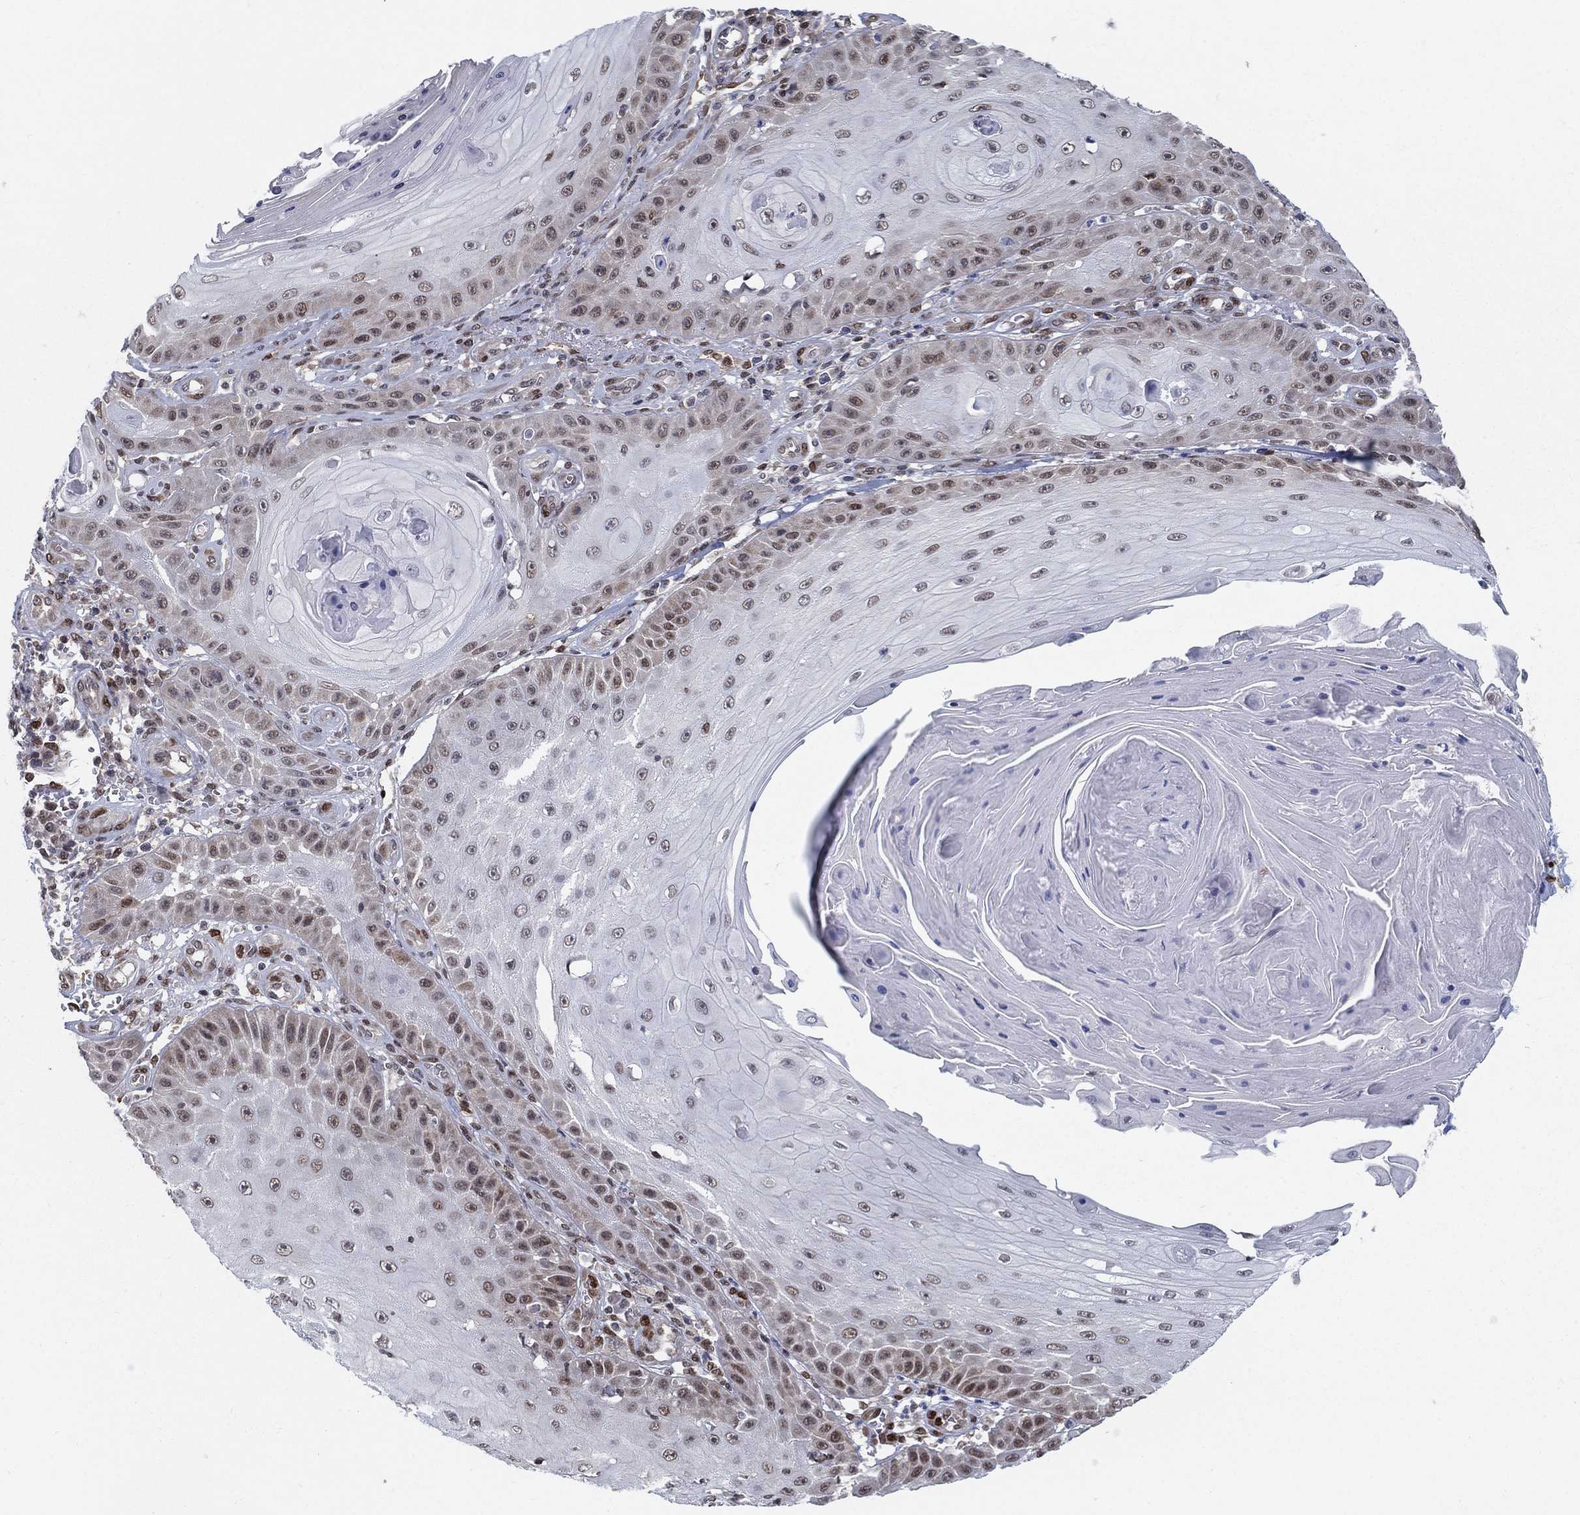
{"staining": {"intensity": "strong", "quantity": "<25%", "location": "nuclear"}, "tissue": "skin cancer", "cell_type": "Tumor cells", "image_type": "cancer", "snomed": [{"axis": "morphology", "description": "Squamous cell carcinoma, NOS"}, {"axis": "topography", "description": "Skin"}], "caption": "Immunohistochemical staining of skin cancer displays medium levels of strong nuclear staining in about <25% of tumor cells.", "gene": "CENPE", "patient": {"sex": "male", "age": 70}}